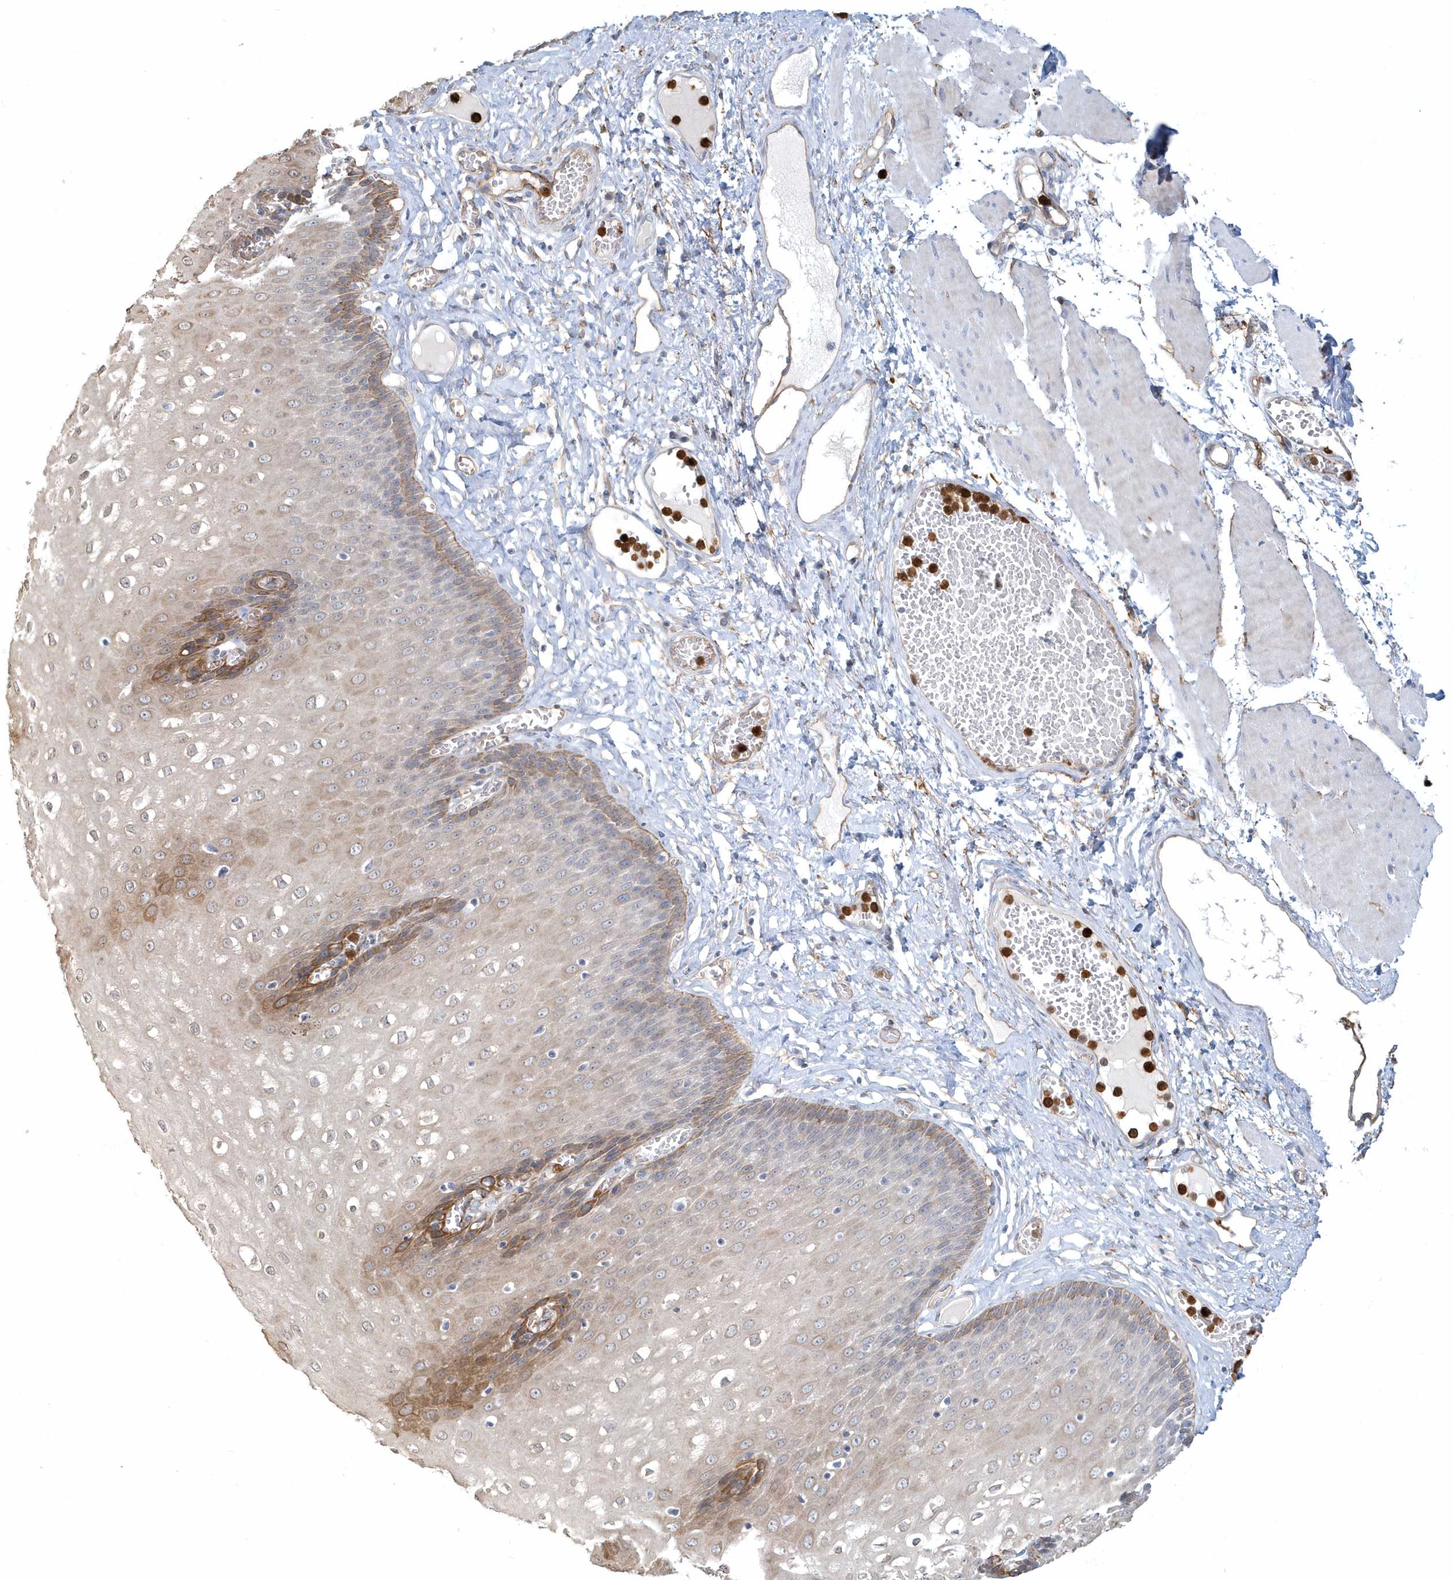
{"staining": {"intensity": "moderate", "quantity": "25%-75%", "location": "cytoplasmic/membranous"}, "tissue": "esophagus", "cell_type": "Squamous epithelial cells", "image_type": "normal", "snomed": [{"axis": "morphology", "description": "Normal tissue, NOS"}, {"axis": "topography", "description": "Esophagus"}], "caption": "This histopathology image shows normal esophagus stained with immunohistochemistry (IHC) to label a protein in brown. The cytoplasmic/membranous of squamous epithelial cells show moderate positivity for the protein. Nuclei are counter-stained blue.", "gene": "DNAH1", "patient": {"sex": "male", "age": 60}}